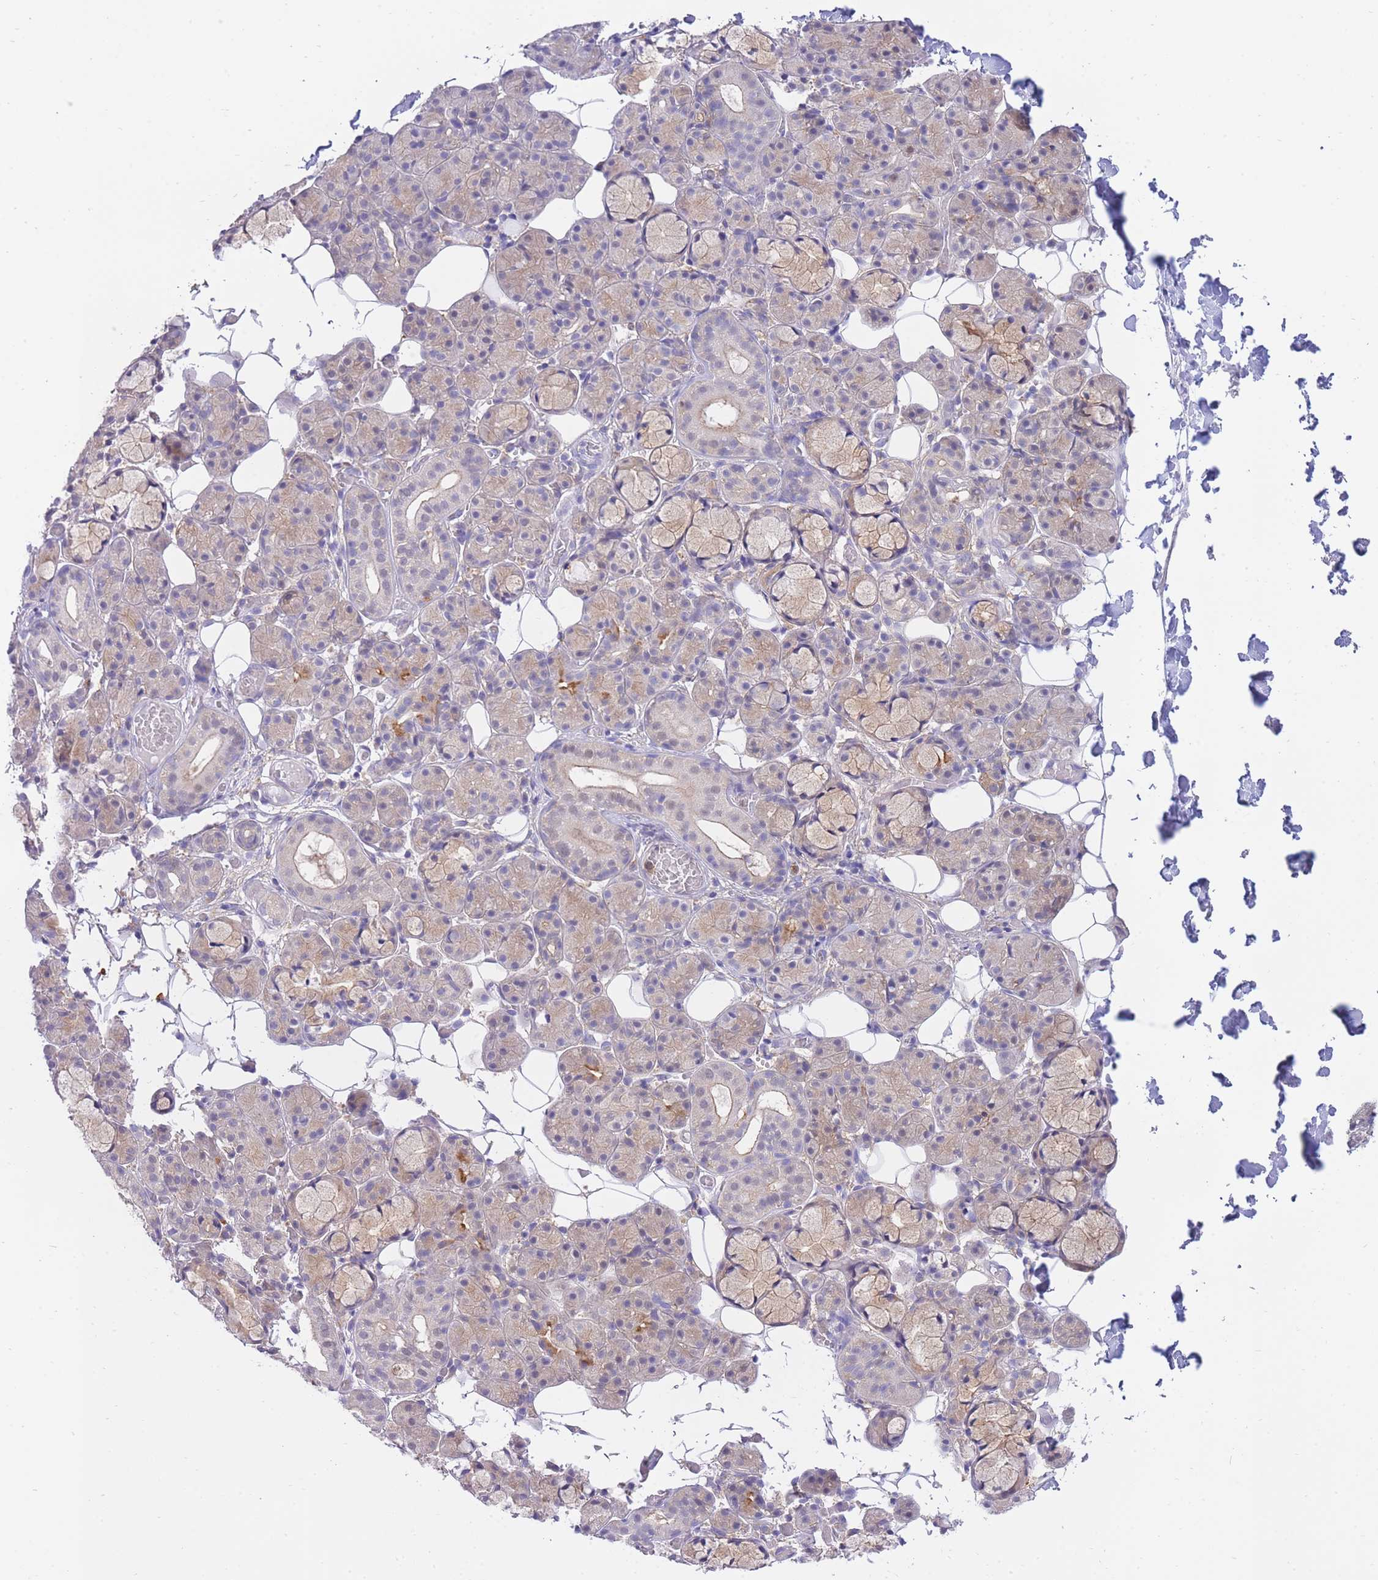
{"staining": {"intensity": "moderate", "quantity": "<25%", "location": "cytoplasmic/membranous,nuclear"}, "tissue": "salivary gland", "cell_type": "Glandular cells", "image_type": "normal", "snomed": [{"axis": "morphology", "description": "Normal tissue, NOS"}, {"axis": "topography", "description": "Salivary gland"}], "caption": "The histopathology image shows immunohistochemical staining of benign salivary gland. There is moderate cytoplasmic/membranous,nuclear positivity is appreciated in about <25% of glandular cells.", "gene": "NAMPT", "patient": {"sex": "male", "age": 63}}